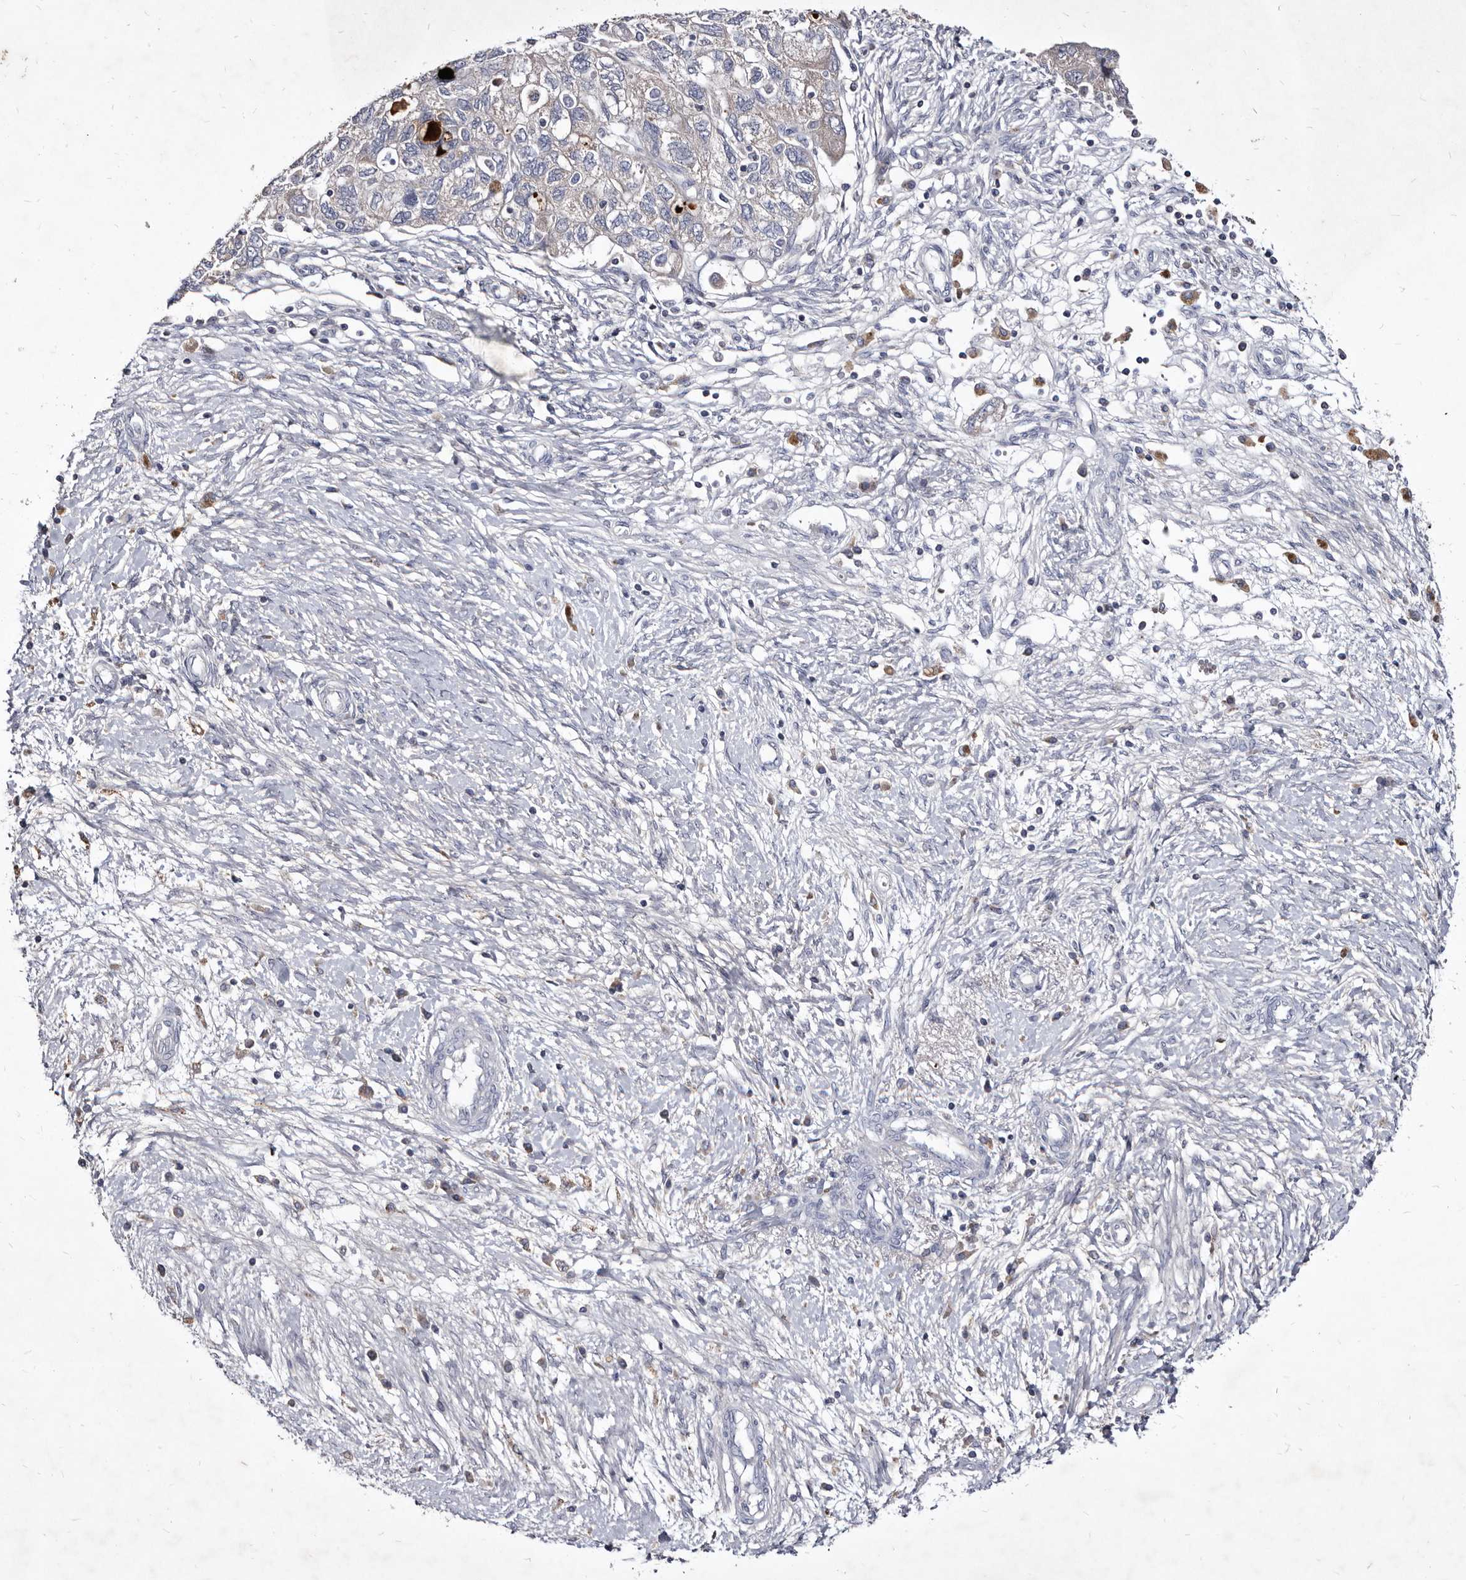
{"staining": {"intensity": "negative", "quantity": "none", "location": "none"}, "tissue": "ovarian cancer", "cell_type": "Tumor cells", "image_type": "cancer", "snomed": [{"axis": "morphology", "description": "Carcinoma, NOS"}, {"axis": "morphology", "description": "Cystadenocarcinoma, serous, NOS"}, {"axis": "topography", "description": "Ovary"}], "caption": "This is an immunohistochemistry image of human ovarian cancer (serous cystadenocarcinoma). There is no staining in tumor cells.", "gene": "SLC39A2", "patient": {"sex": "female", "age": 69}}